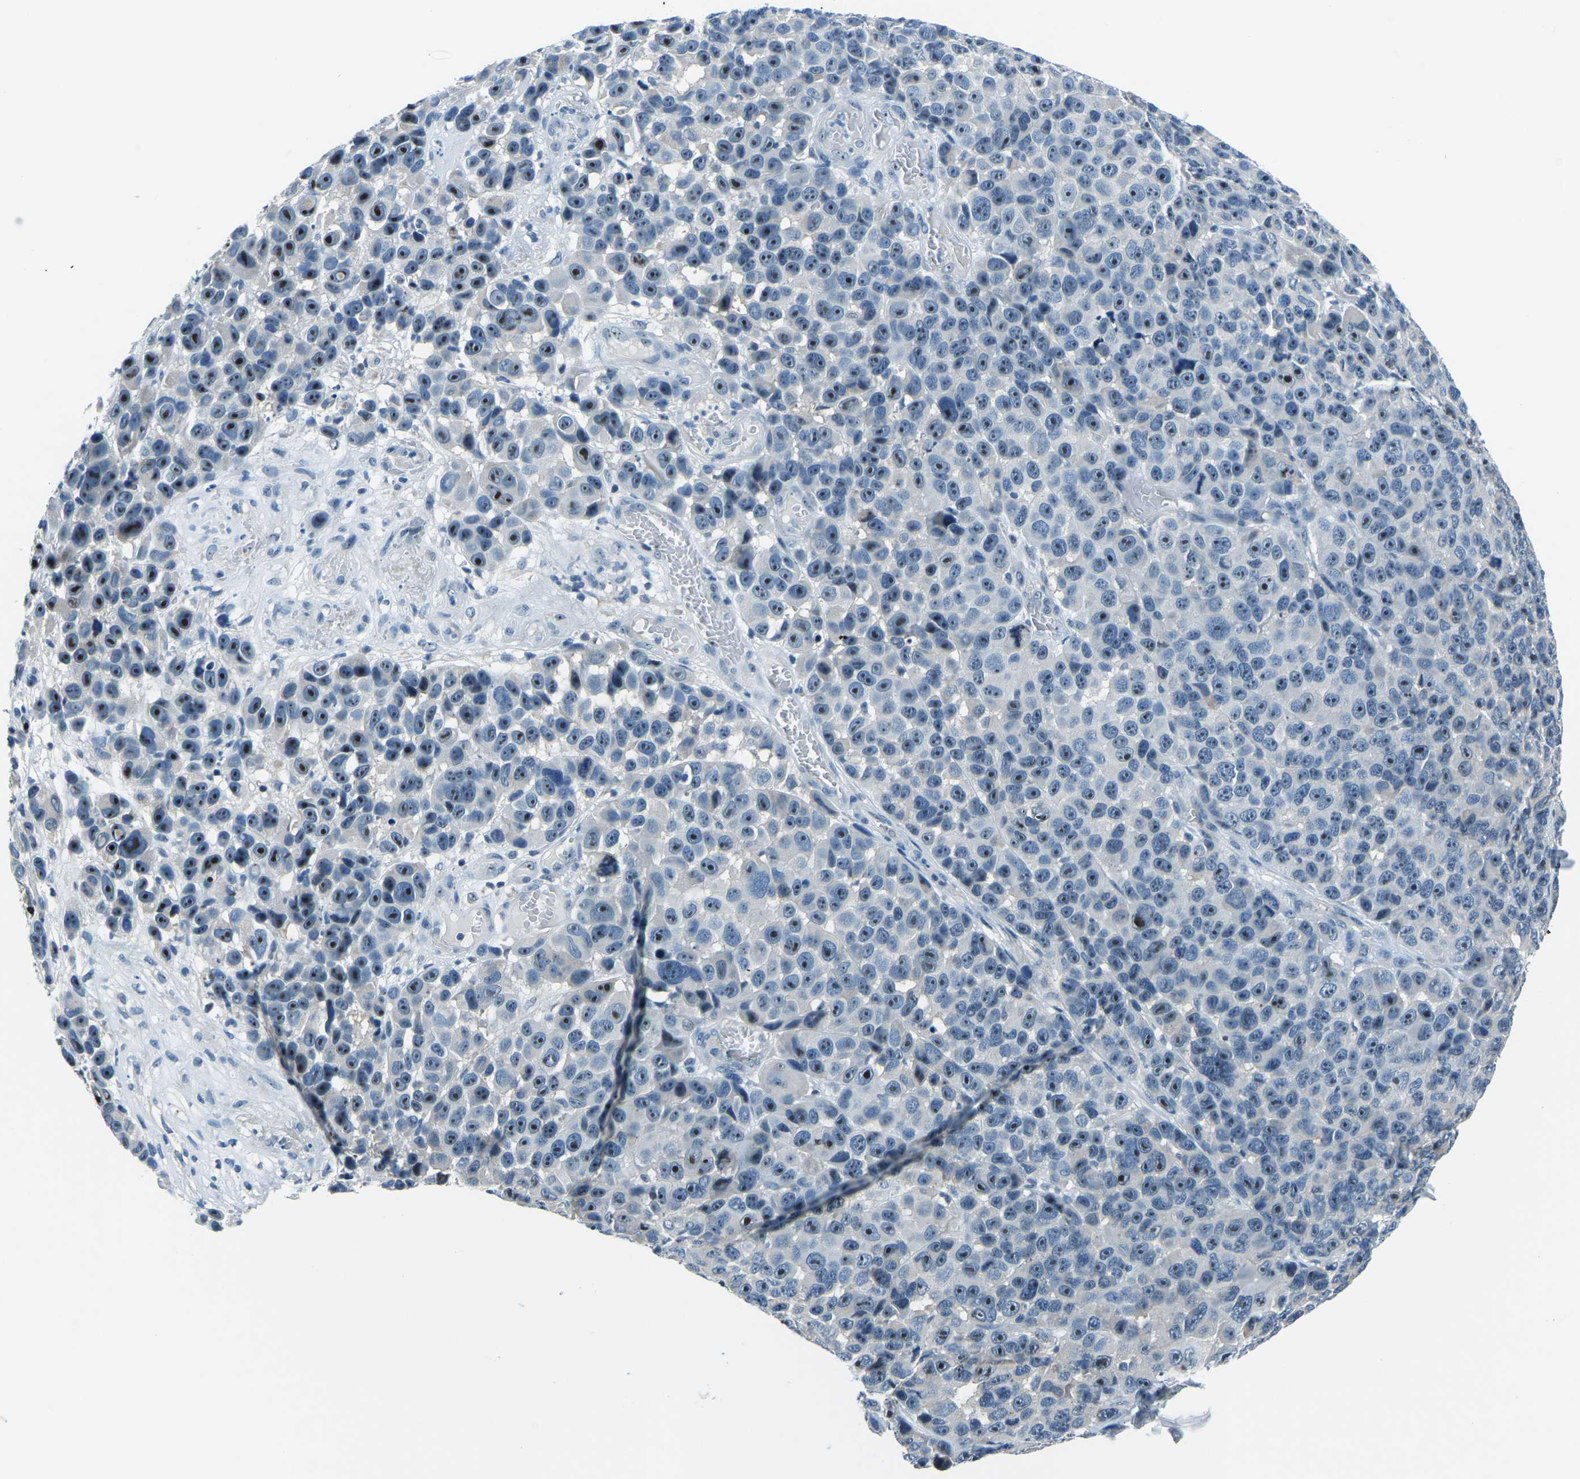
{"staining": {"intensity": "strong", "quantity": ">75%", "location": "nuclear"}, "tissue": "melanoma", "cell_type": "Tumor cells", "image_type": "cancer", "snomed": [{"axis": "morphology", "description": "Malignant melanoma, NOS"}, {"axis": "topography", "description": "Skin"}], "caption": "This image reveals melanoma stained with immunohistochemistry (IHC) to label a protein in brown. The nuclear of tumor cells show strong positivity for the protein. Nuclei are counter-stained blue.", "gene": "RRP1", "patient": {"sex": "male", "age": 53}}